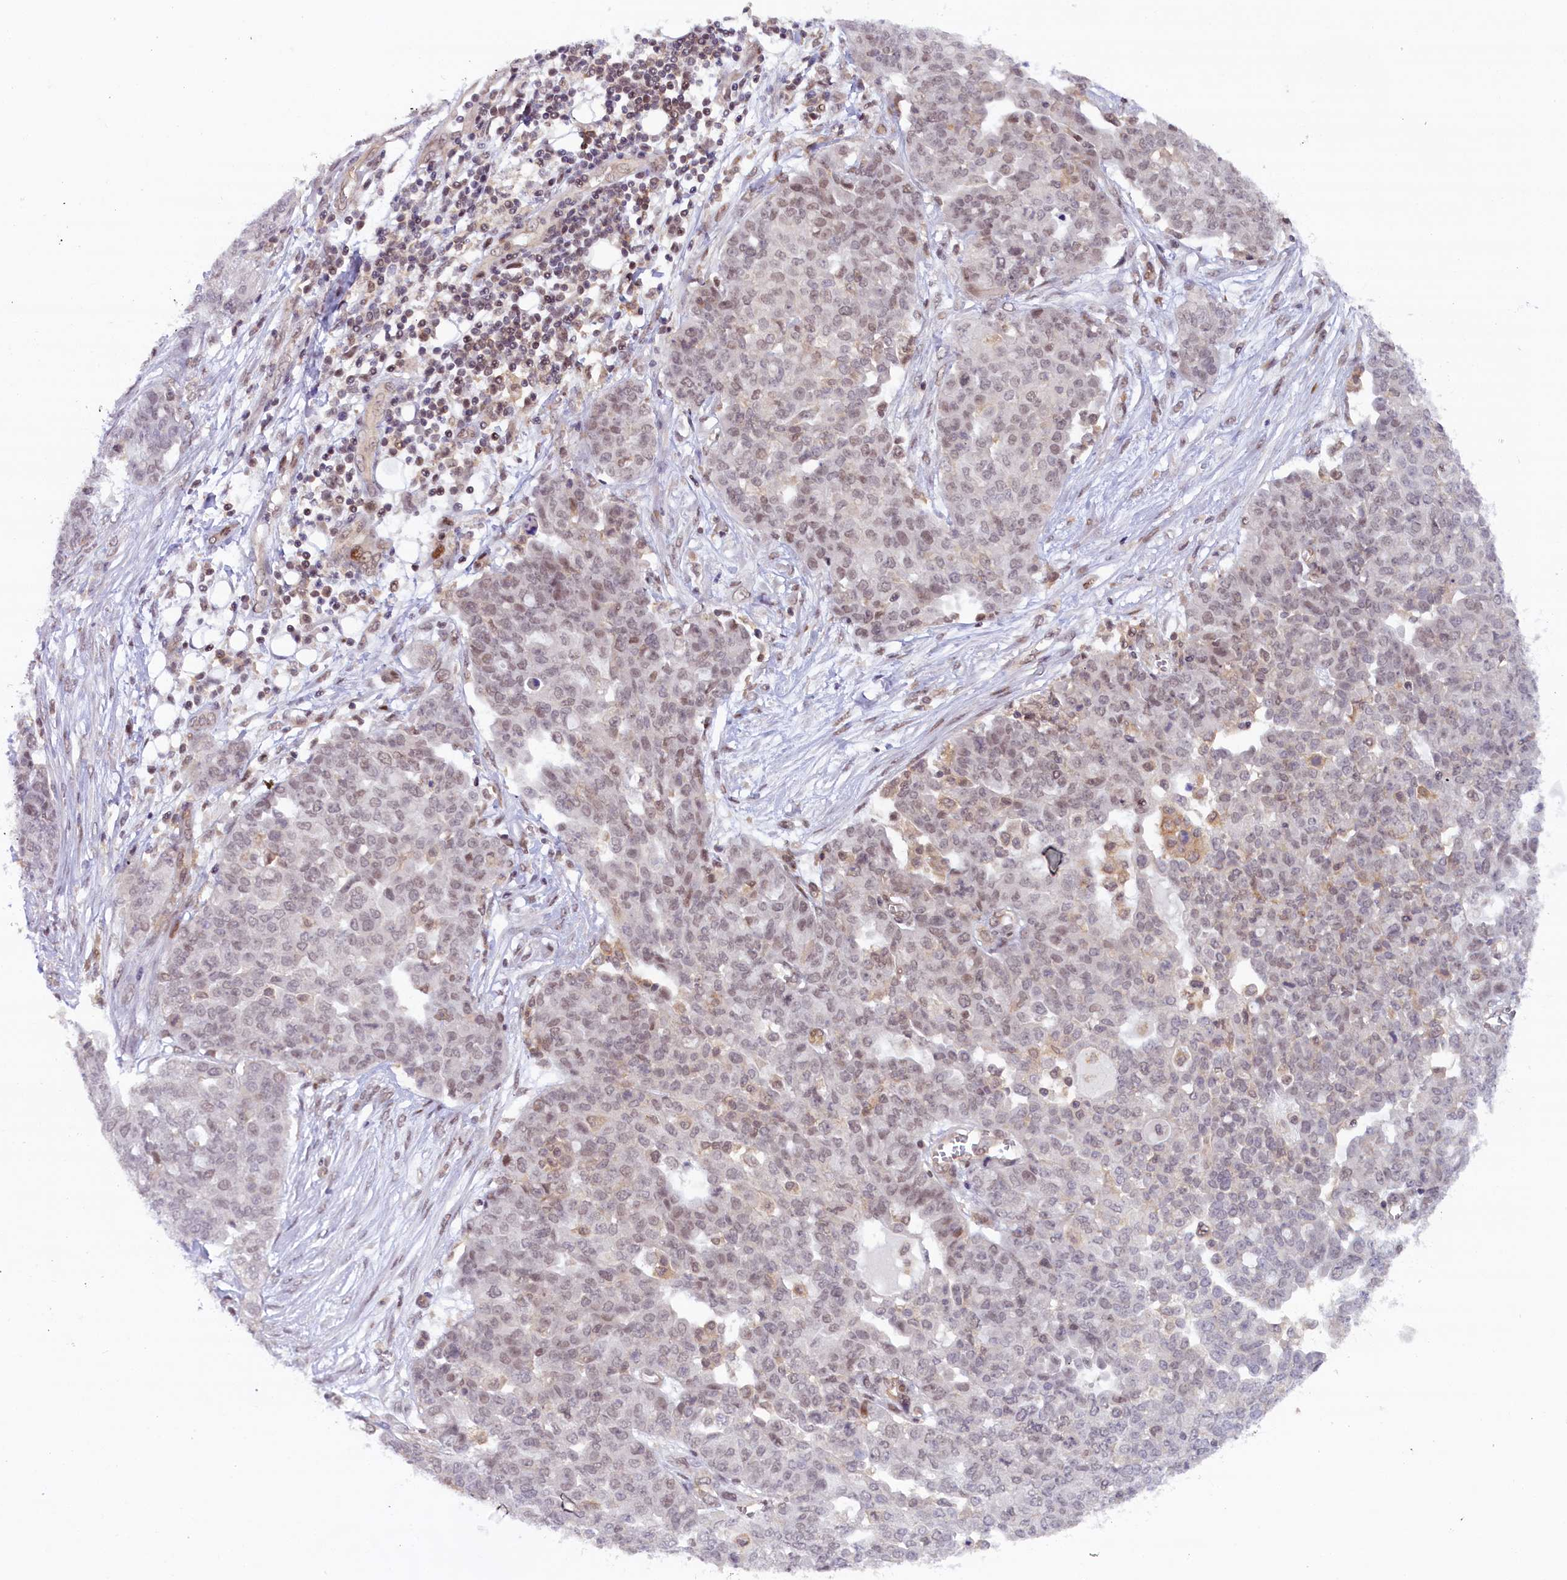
{"staining": {"intensity": "weak", "quantity": "<25%", "location": "nuclear"}, "tissue": "ovarian cancer", "cell_type": "Tumor cells", "image_type": "cancer", "snomed": [{"axis": "morphology", "description": "Cystadenocarcinoma, serous, NOS"}, {"axis": "topography", "description": "Soft tissue"}, {"axis": "topography", "description": "Ovary"}], "caption": "Immunohistochemistry micrograph of neoplastic tissue: ovarian cancer stained with DAB (3,3'-diaminobenzidine) demonstrates no significant protein positivity in tumor cells.", "gene": "FCHO1", "patient": {"sex": "female", "age": 57}}